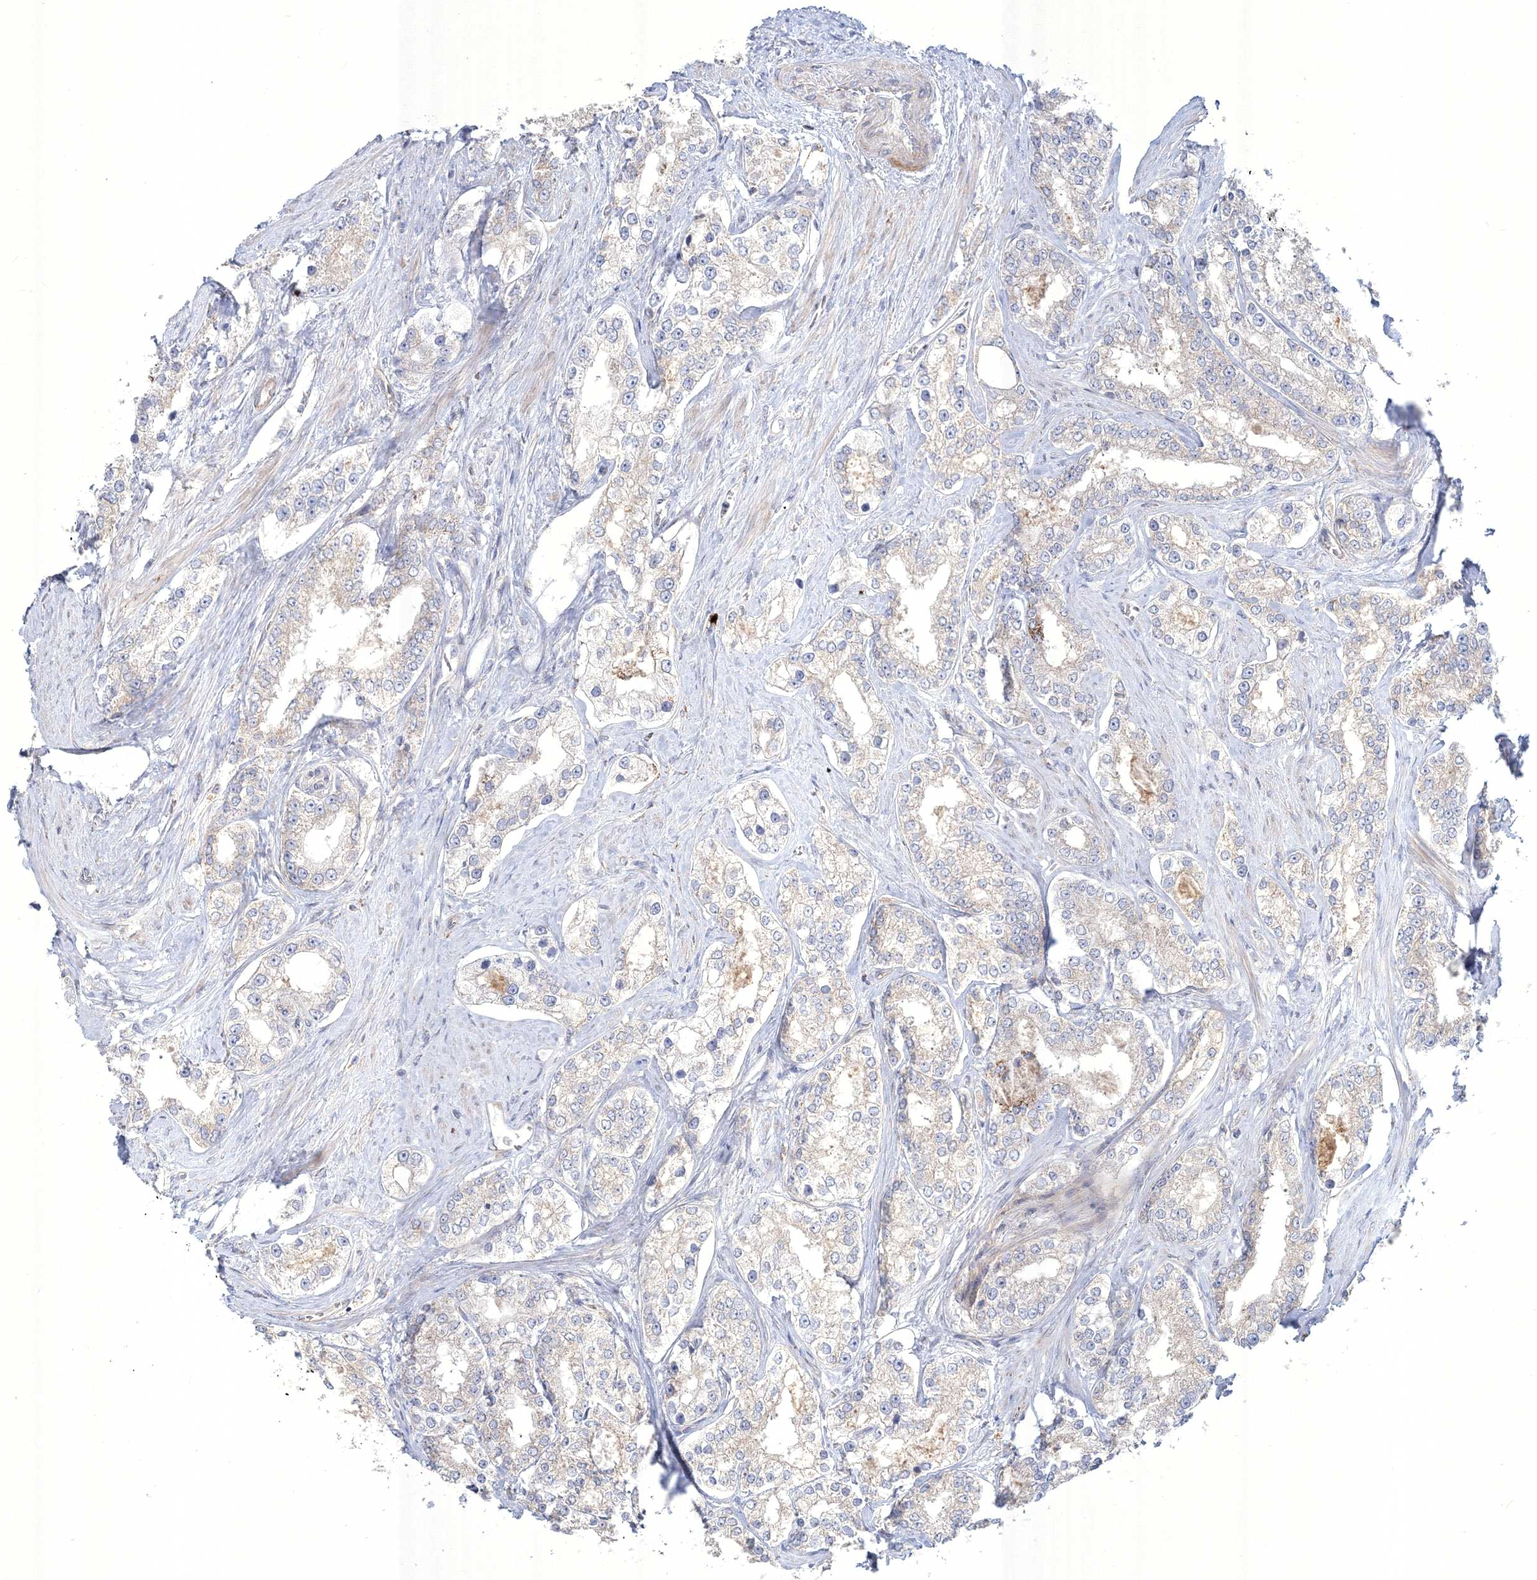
{"staining": {"intensity": "negative", "quantity": "none", "location": "none"}, "tissue": "prostate cancer", "cell_type": "Tumor cells", "image_type": "cancer", "snomed": [{"axis": "morphology", "description": "Normal tissue, NOS"}, {"axis": "morphology", "description": "Adenocarcinoma, High grade"}, {"axis": "topography", "description": "Prostate"}], "caption": "Tumor cells are negative for brown protein staining in adenocarcinoma (high-grade) (prostate). Nuclei are stained in blue.", "gene": "WDR49", "patient": {"sex": "male", "age": 83}}